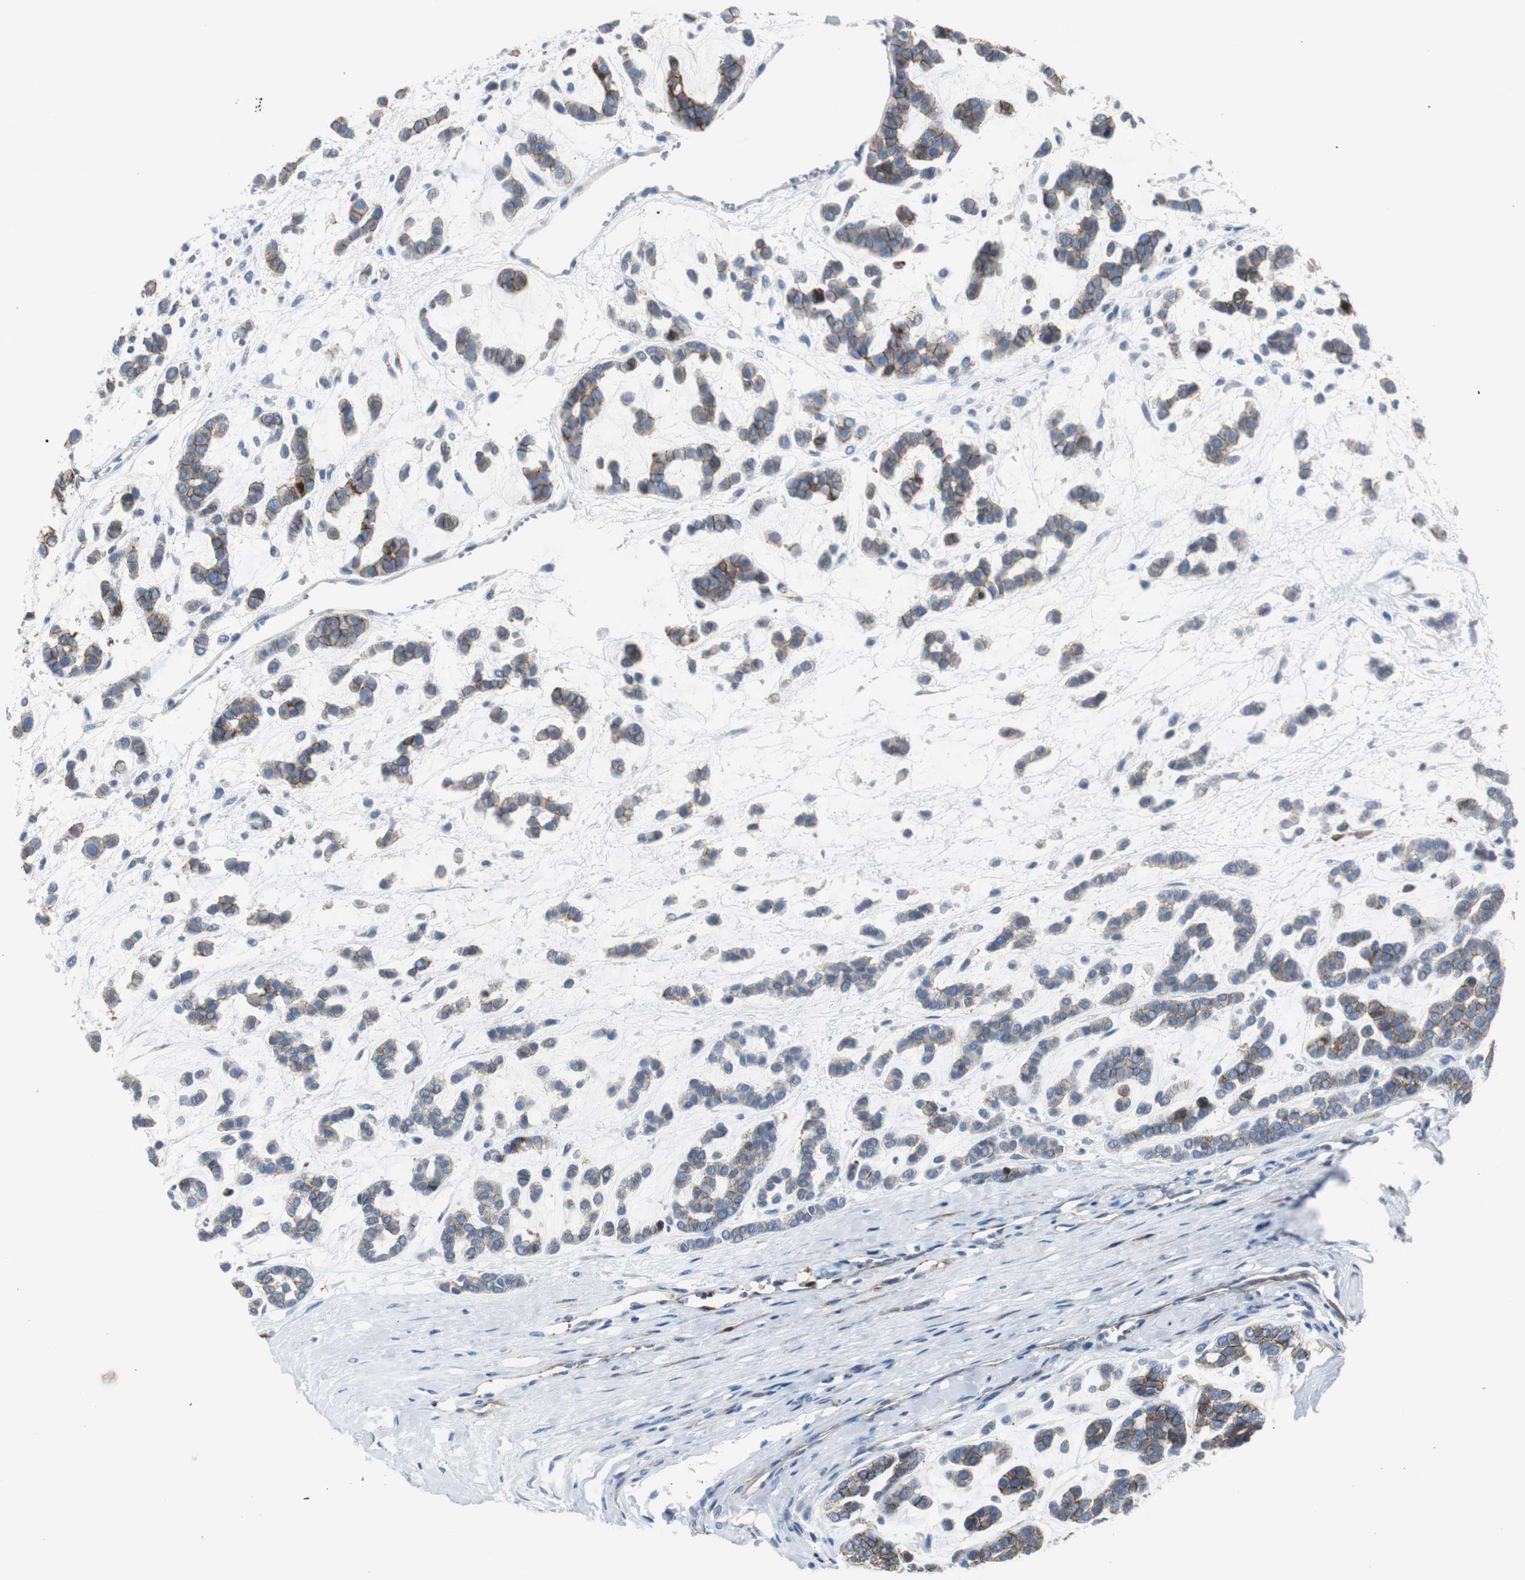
{"staining": {"intensity": "moderate", "quantity": ">75%", "location": "cytoplasmic/membranous"}, "tissue": "head and neck cancer", "cell_type": "Tumor cells", "image_type": "cancer", "snomed": [{"axis": "morphology", "description": "Adenocarcinoma, NOS"}, {"axis": "morphology", "description": "Adenoma, NOS"}, {"axis": "topography", "description": "Head-Neck"}], "caption": "High-magnification brightfield microscopy of head and neck adenocarcinoma stained with DAB (brown) and counterstained with hematoxylin (blue). tumor cells exhibit moderate cytoplasmic/membranous expression is seen in approximately>75% of cells.", "gene": "STXBP4", "patient": {"sex": "female", "age": 55}}